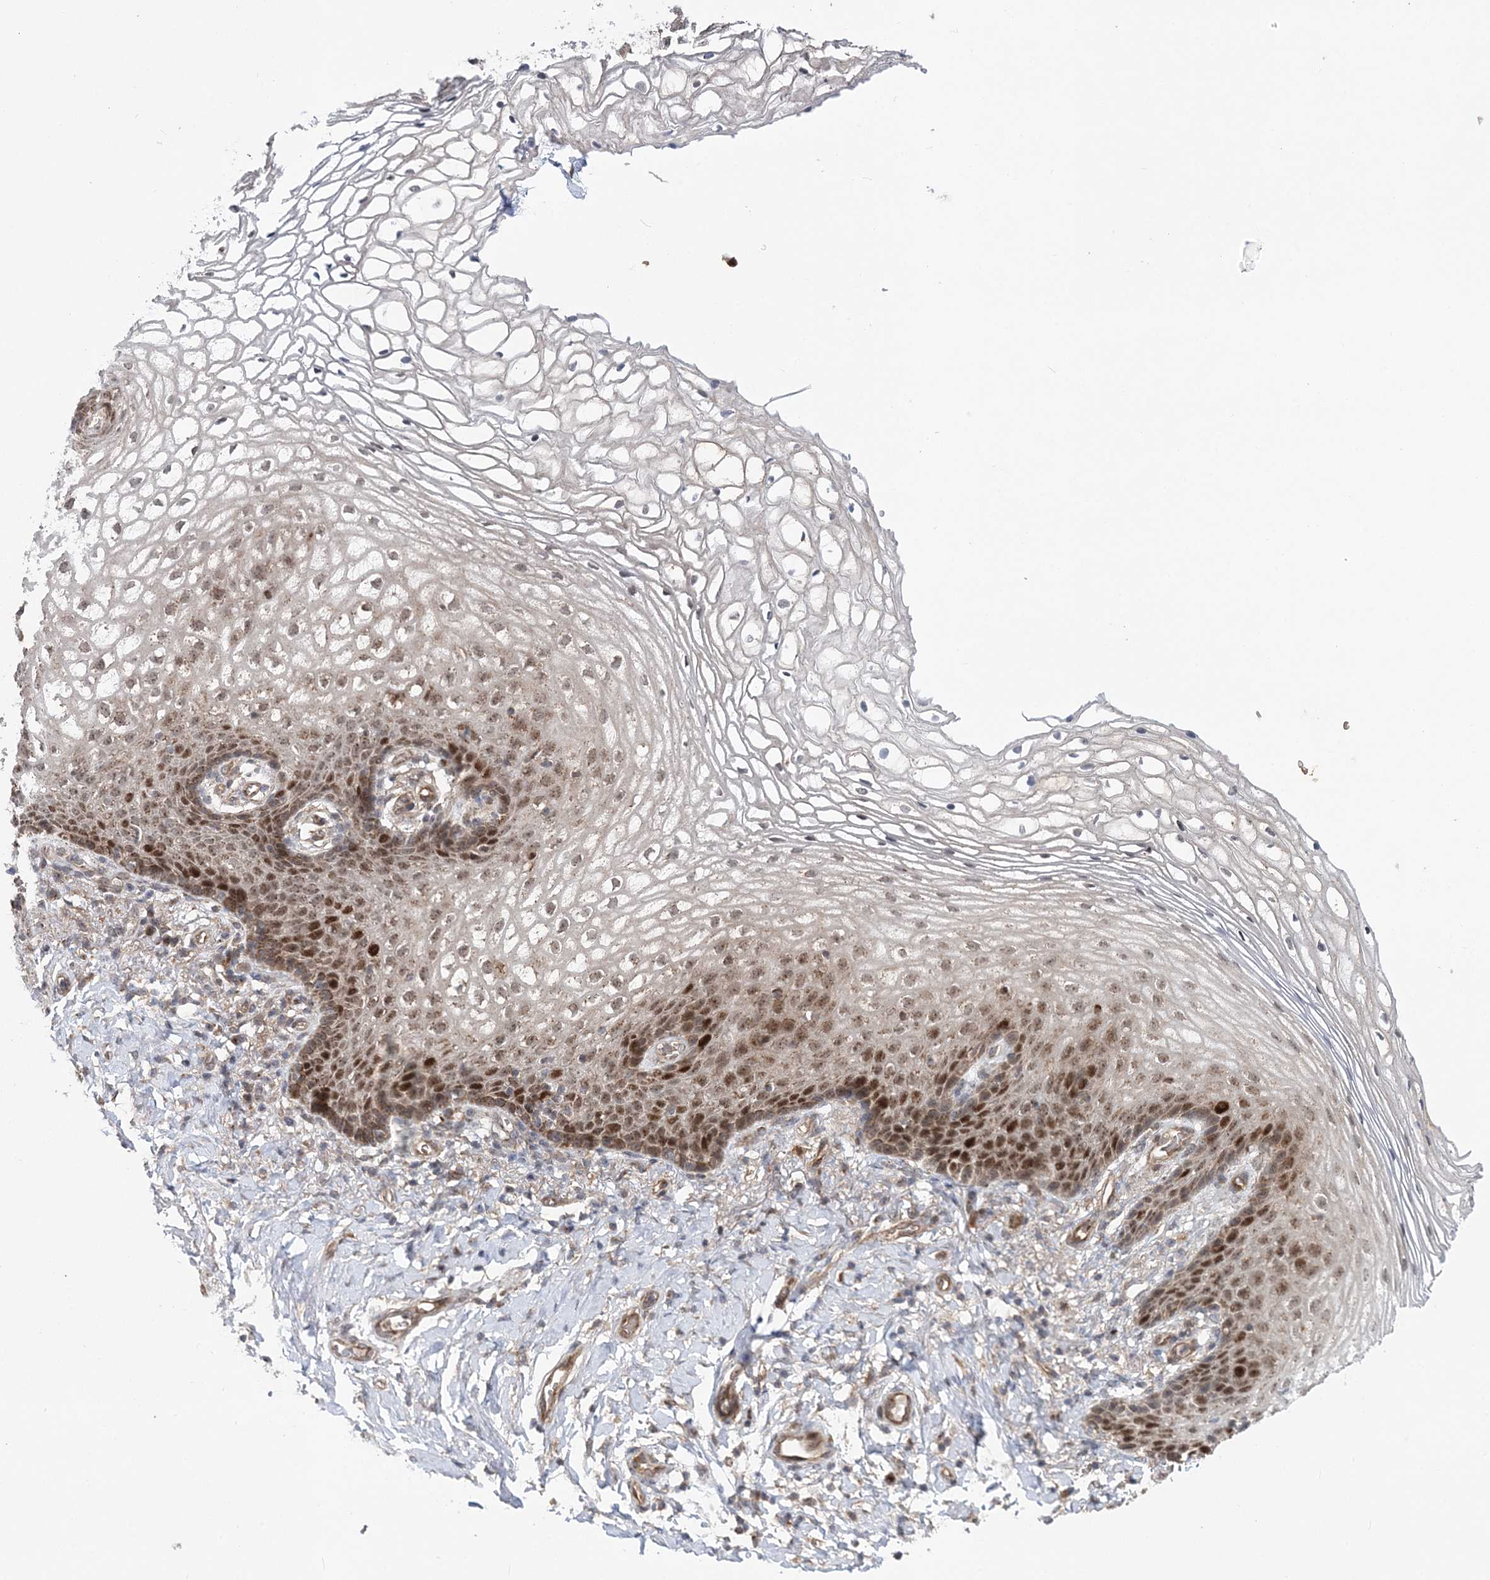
{"staining": {"intensity": "moderate", "quantity": "25%-75%", "location": "cytoplasmic/membranous,nuclear"}, "tissue": "vagina", "cell_type": "Squamous epithelial cells", "image_type": "normal", "snomed": [{"axis": "morphology", "description": "Normal tissue, NOS"}, {"axis": "topography", "description": "Vagina"}], "caption": "DAB immunohistochemical staining of normal vagina exhibits moderate cytoplasmic/membranous,nuclear protein staining in about 25%-75% of squamous epithelial cells. (brown staining indicates protein expression, while blue staining denotes nuclei).", "gene": "KIF4A", "patient": {"sex": "female", "age": 60}}